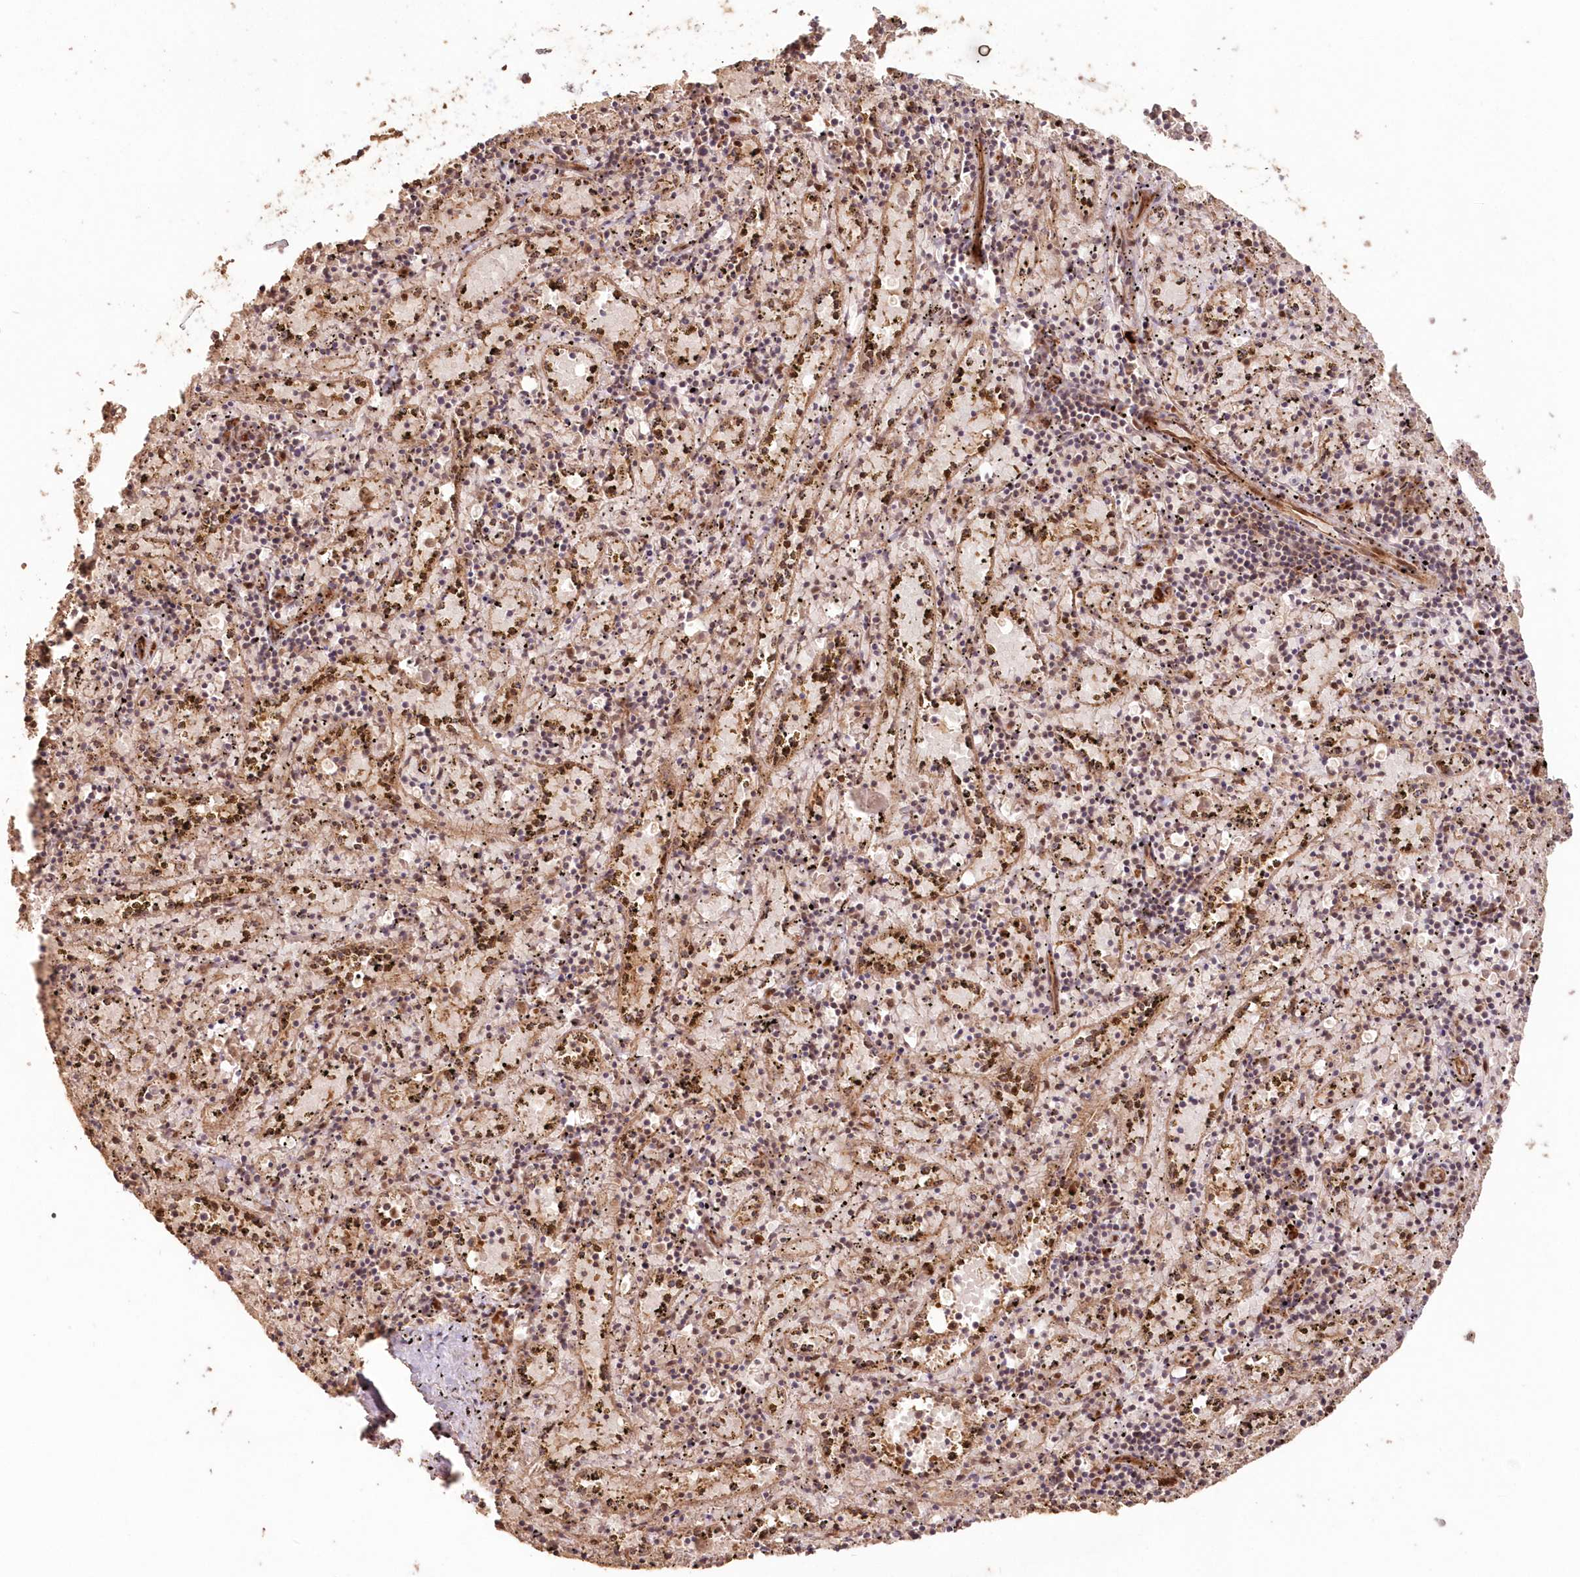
{"staining": {"intensity": "moderate", "quantity": "25%-75%", "location": "cytoplasmic/membranous,nuclear"}, "tissue": "spleen", "cell_type": "Cells in red pulp", "image_type": "normal", "snomed": [{"axis": "morphology", "description": "Normal tissue, NOS"}, {"axis": "topography", "description": "Spleen"}], "caption": "A photomicrograph of spleen stained for a protein shows moderate cytoplasmic/membranous,nuclear brown staining in cells in red pulp.", "gene": "UBTD2", "patient": {"sex": "male", "age": 11}}